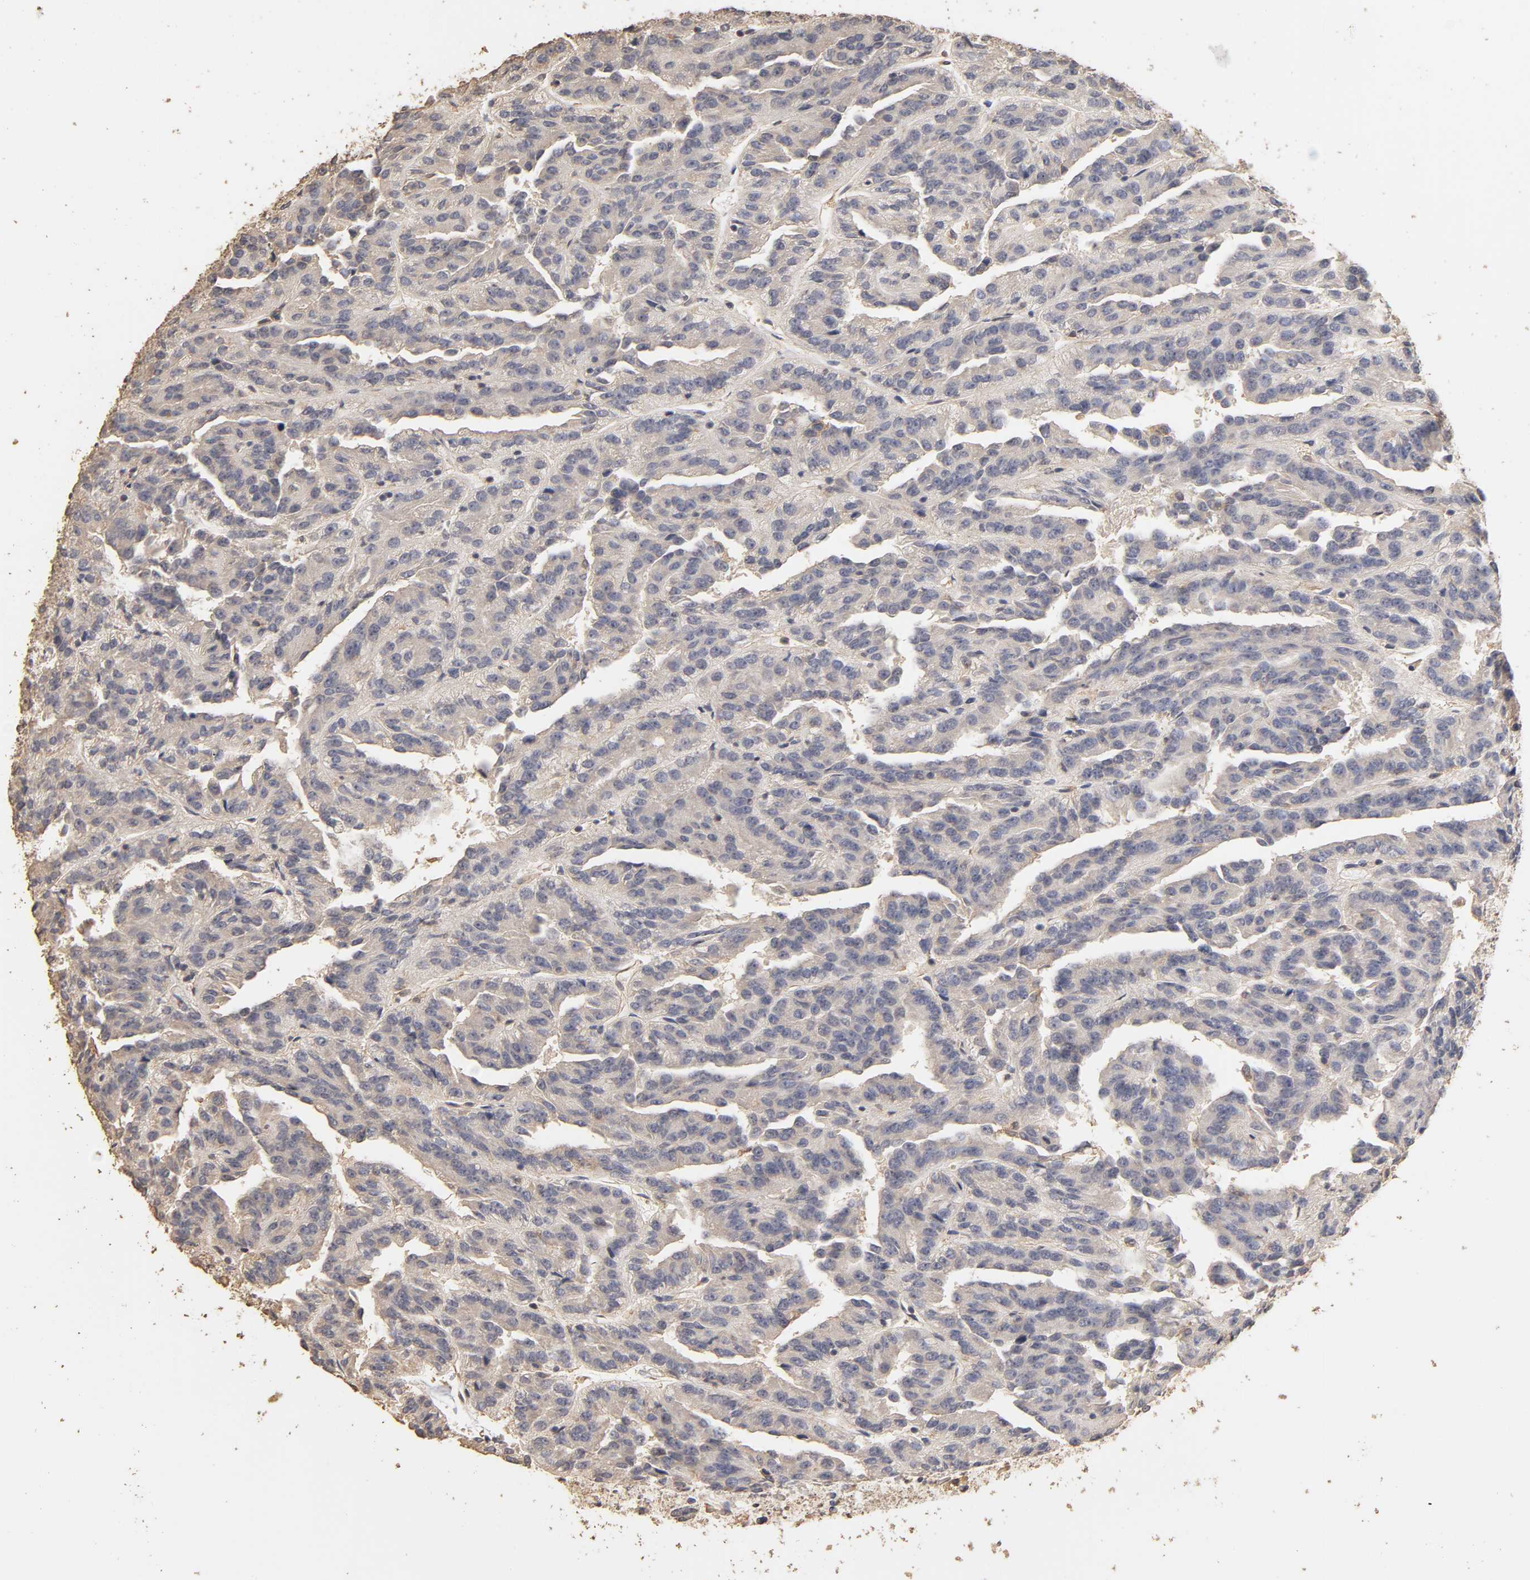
{"staining": {"intensity": "weak", "quantity": "<25%", "location": "cytoplasmic/membranous"}, "tissue": "renal cancer", "cell_type": "Tumor cells", "image_type": "cancer", "snomed": [{"axis": "morphology", "description": "Adenocarcinoma, NOS"}, {"axis": "topography", "description": "Kidney"}], "caption": "Tumor cells are negative for protein expression in human renal cancer (adenocarcinoma).", "gene": "VSIG4", "patient": {"sex": "male", "age": 46}}